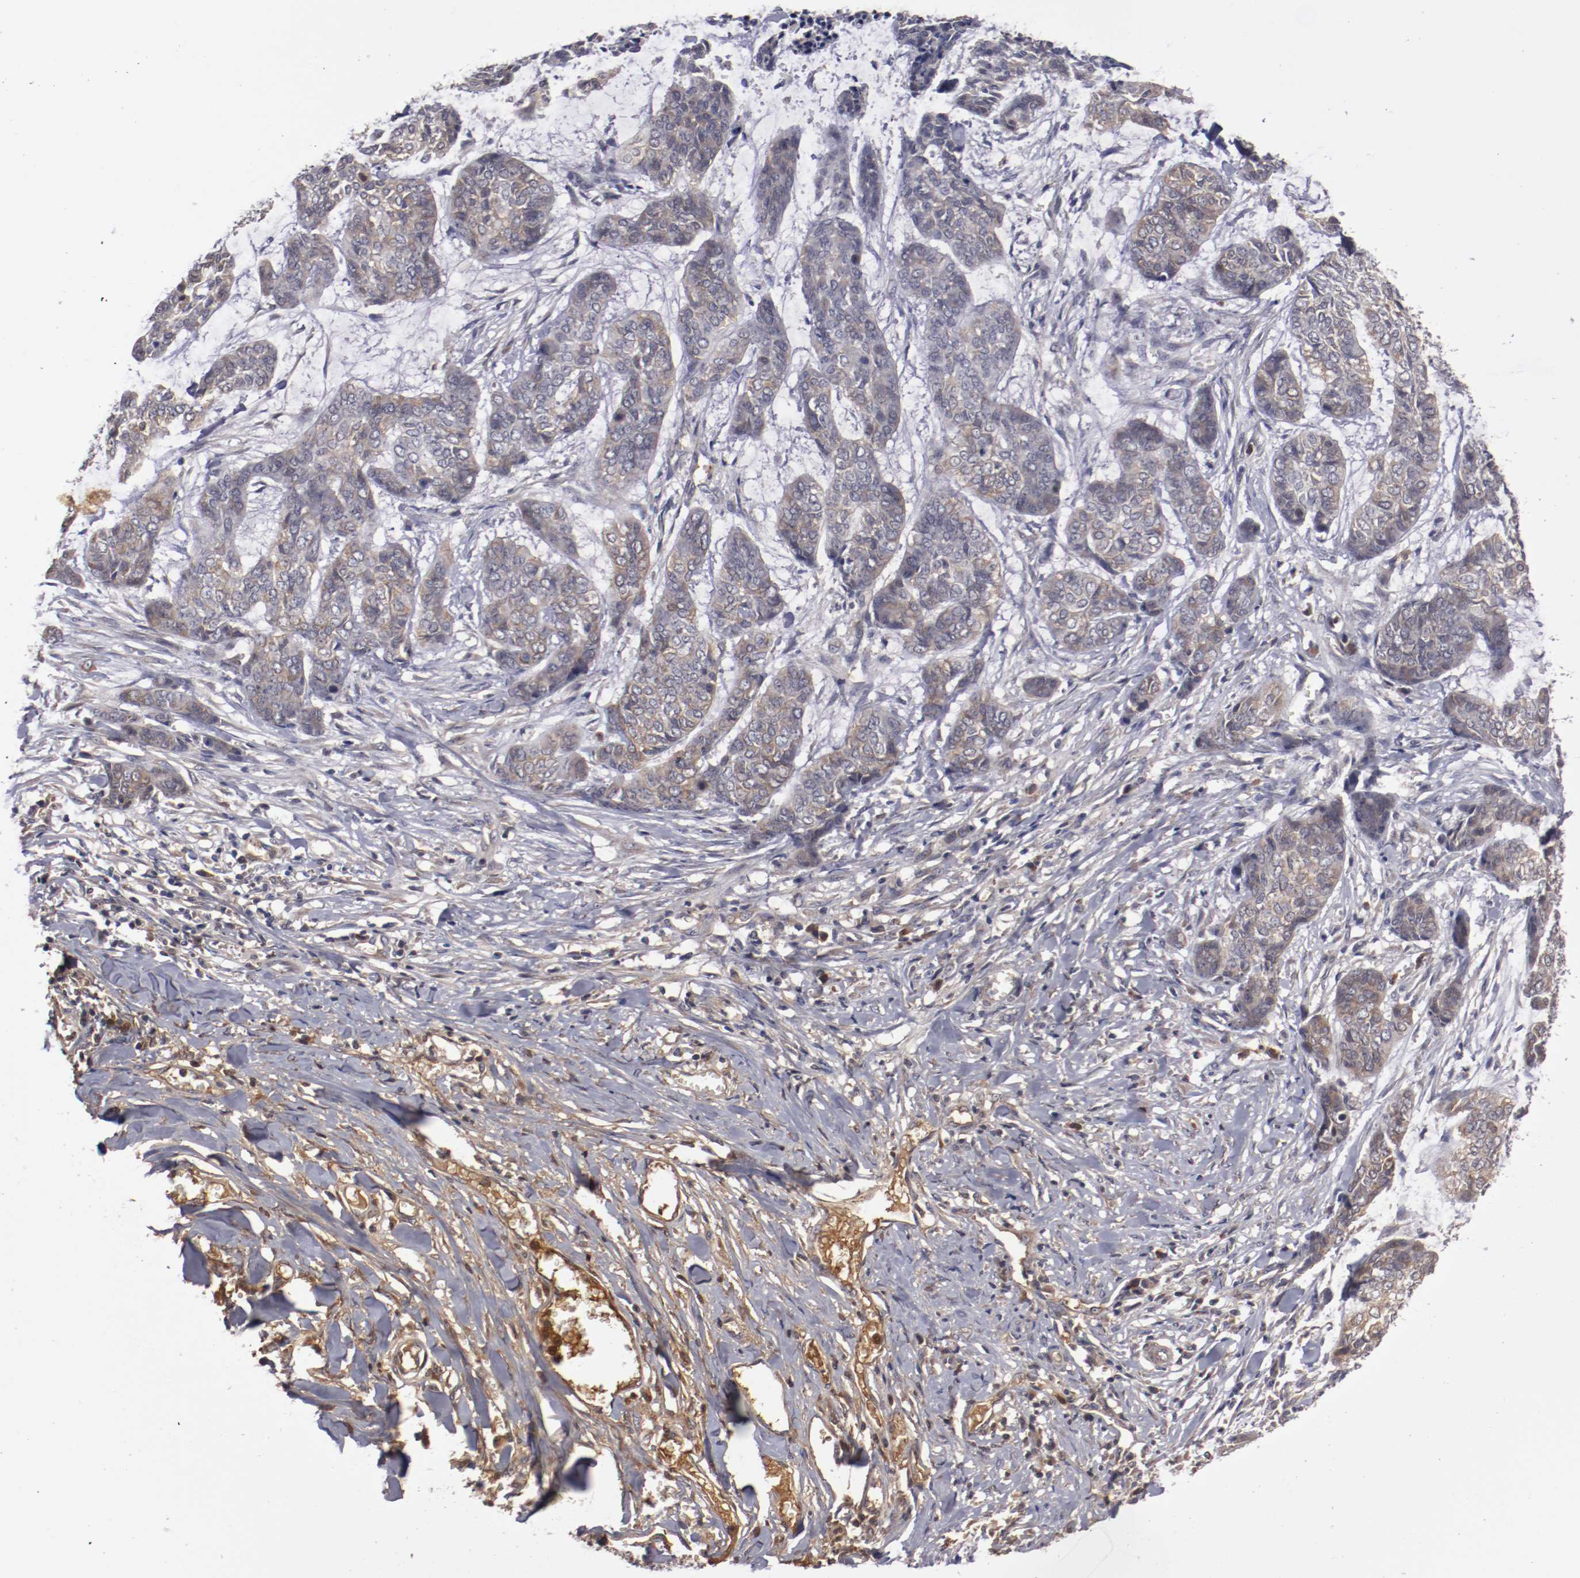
{"staining": {"intensity": "weak", "quantity": ">75%", "location": "cytoplasmic/membranous"}, "tissue": "skin cancer", "cell_type": "Tumor cells", "image_type": "cancer", "snomed": [{"axis": "morphology", "description": "Basal cell carcinoma"}, {"axis": "topography", "description": "Skin"}], "caption": "There is low levels of weak cytoplasmic/membranous positivity in tumor cells of skin cancer (basal cell carcinoma), as demonstrated by immunohistochemical staining (brown color).", "gene": "SERPINA7", "patient": {"sex": "female", "age": 64}}